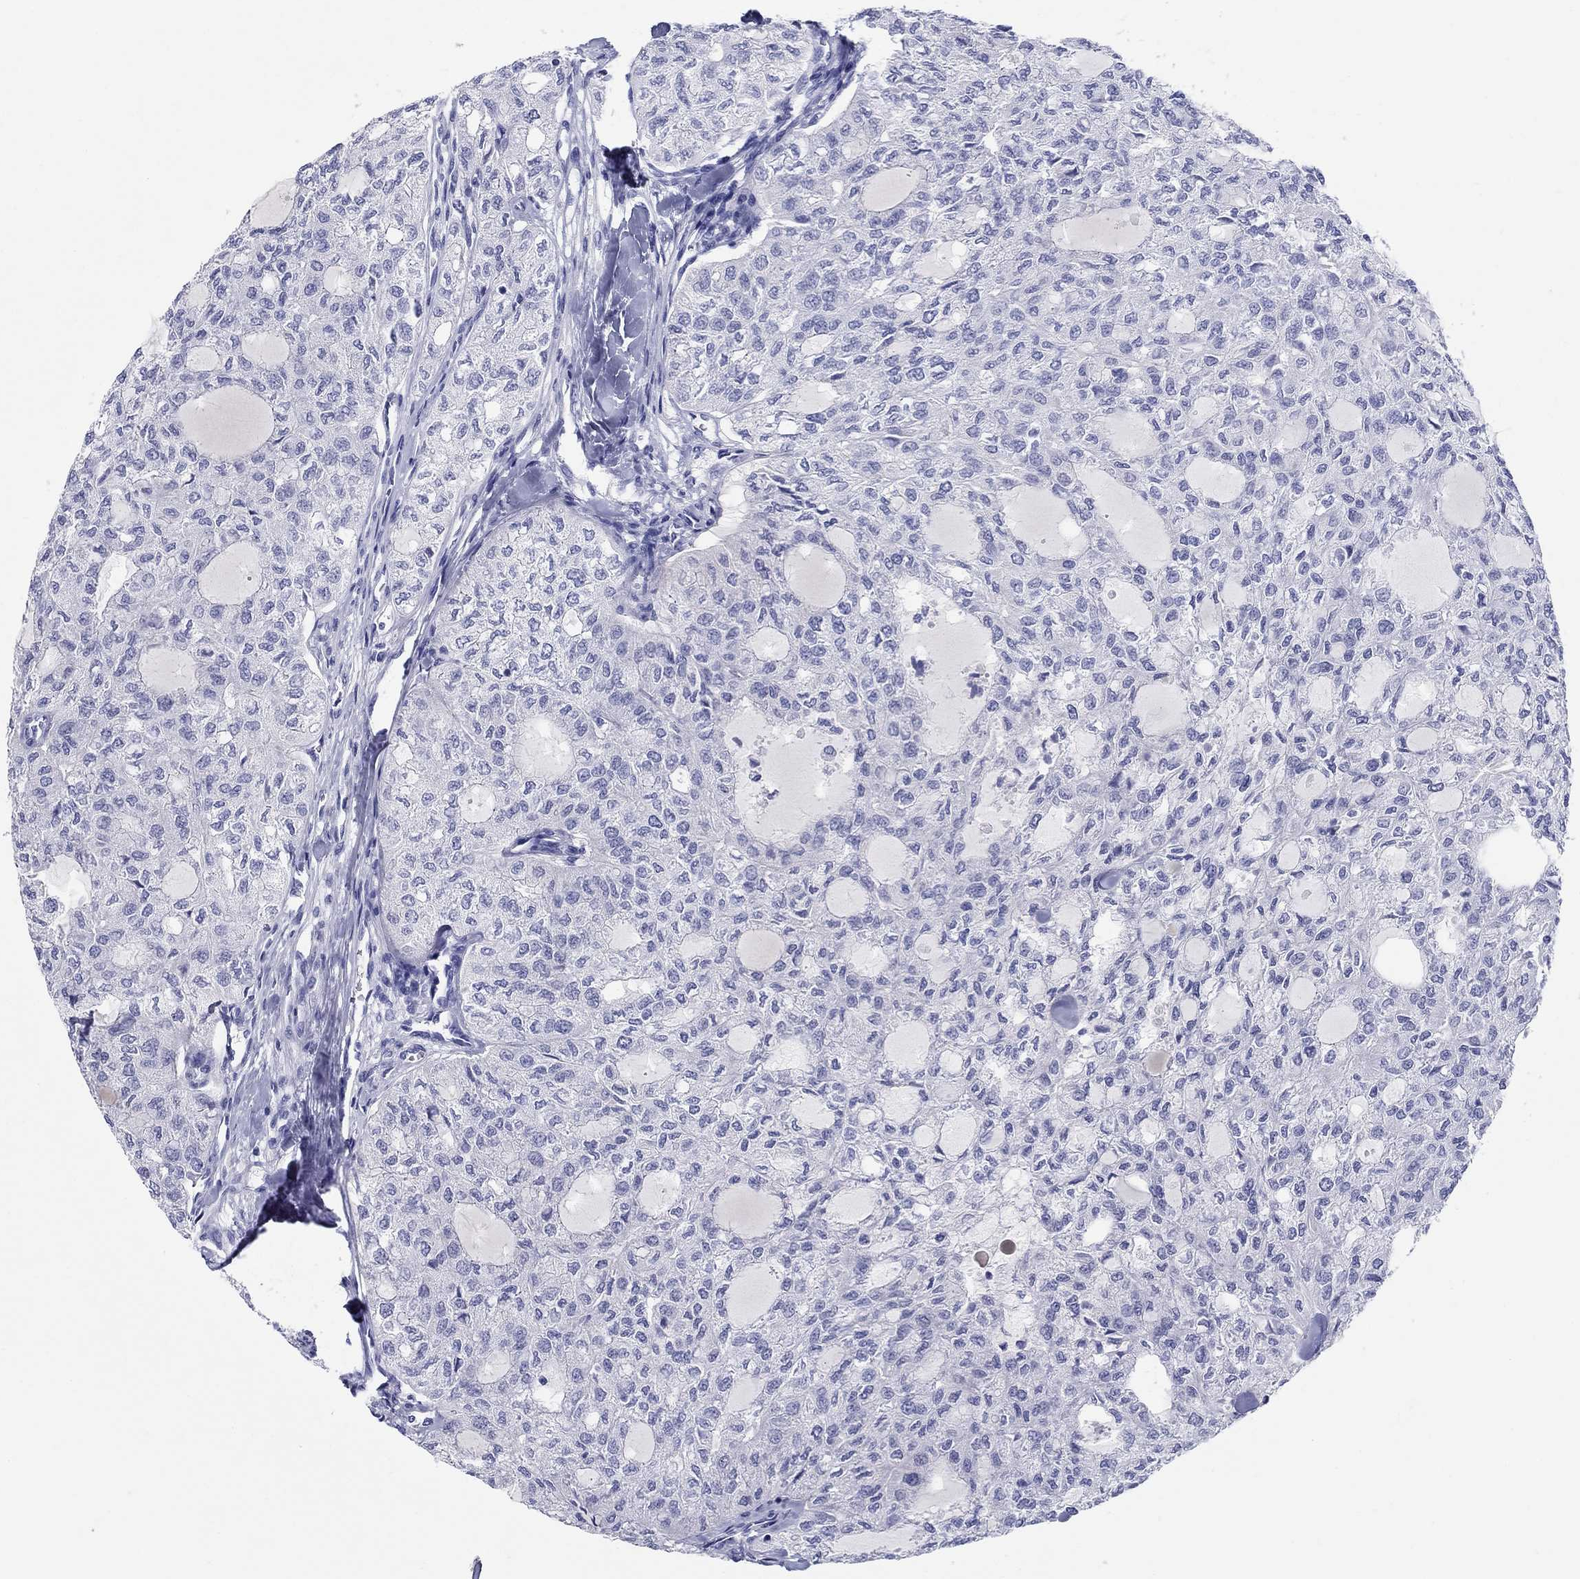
{"staining": {"intensity": "negative", "quantity": "none", "location": "none"}, "tissue": "thyroid cancer", "cell_type": "Tumor cells", "image_type": "cancer", "snomed": [{"axis": "morphology", "description": "Follicular adenoma carcinoma, NOS"}, {"axis": "topography", "description": "Thyroid gland"}], "caption": "High power microscopy image of an IHC photomicrograph of follicular adenoma carcinoma (thyroid), revealing no significant staining in tumor cells.", "gene": "LAMP5", "patient": {"sex": "male", "age": 75}}